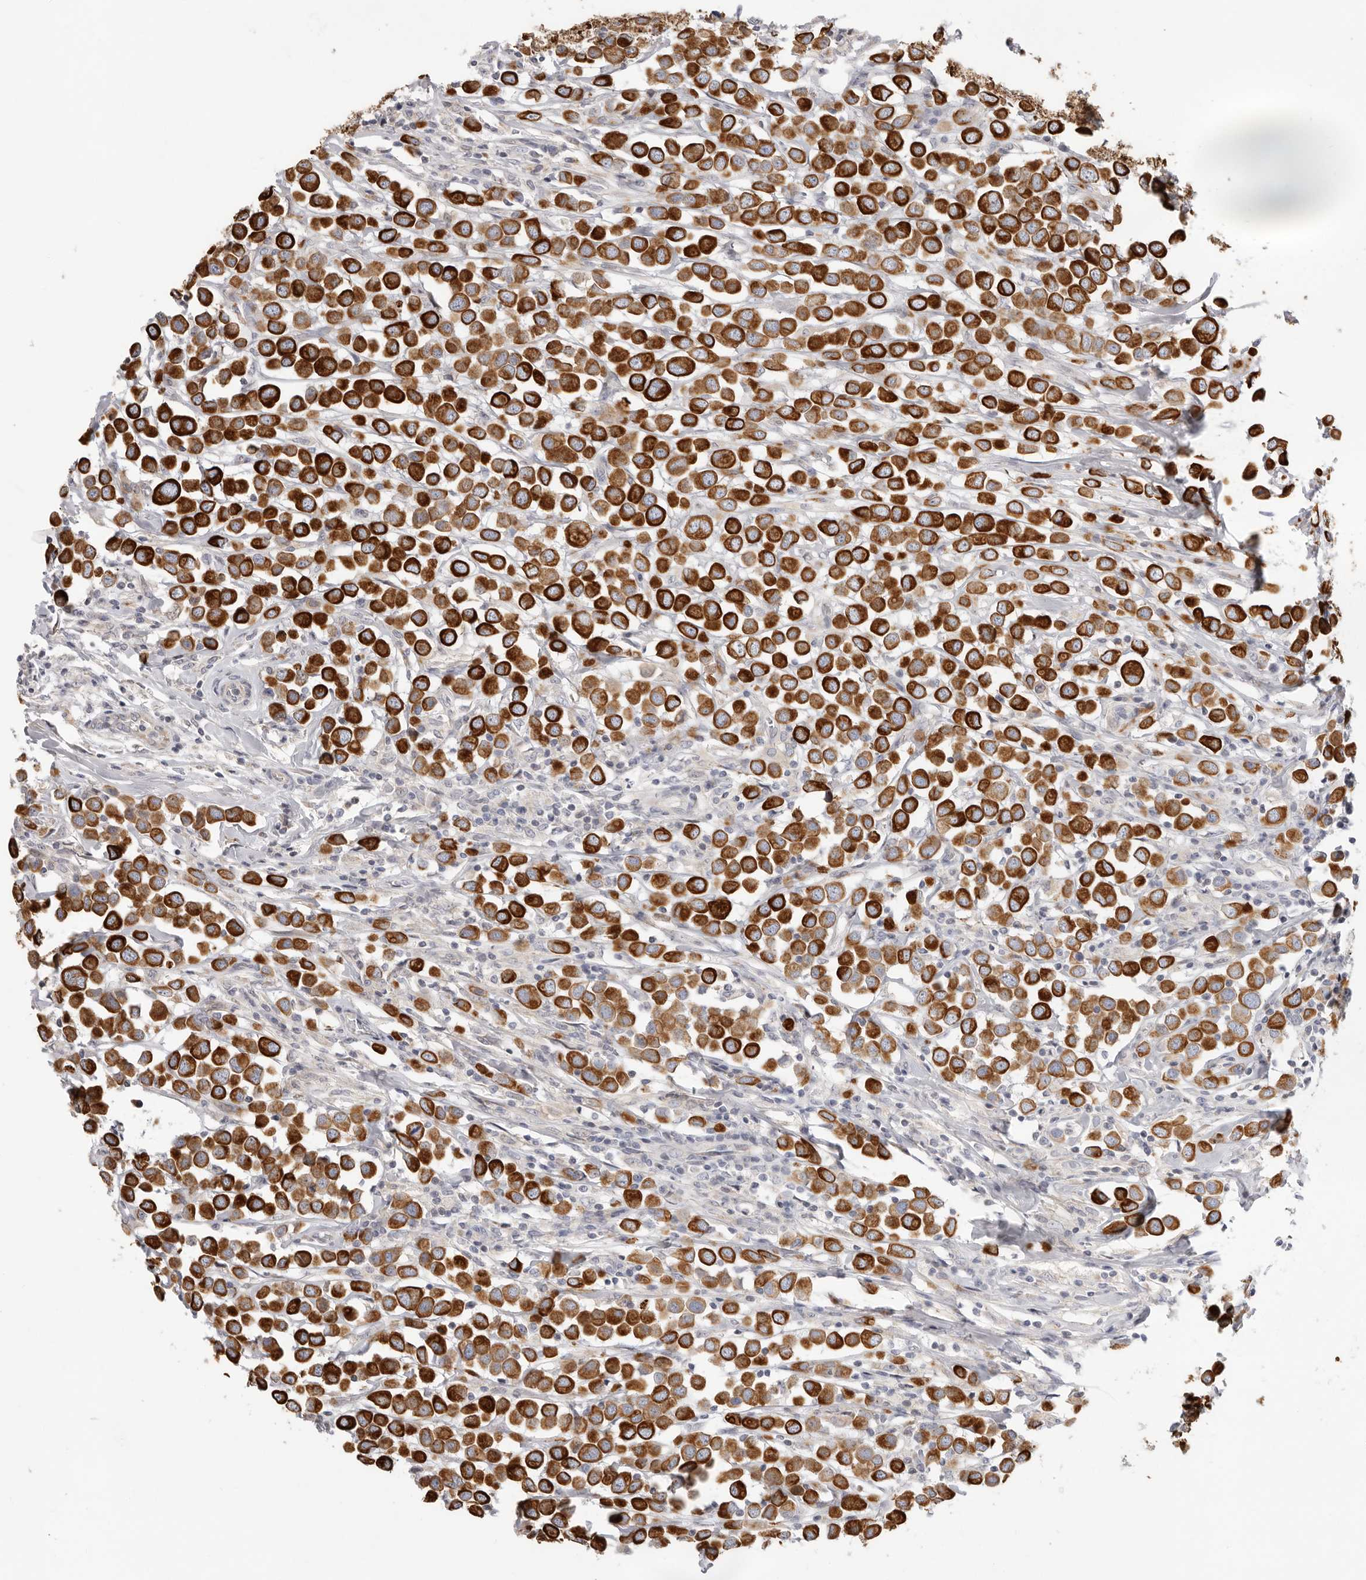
{"staining": {"intensity": "strong", "quantity": ">75%", "location": "cytoplasmic/membranous"}, "tissue": "breast cancer", "cell_type": "Tumor cells", "image_type": "cancer", "snomed": [{"axis": "morphology", "description": "Duct carcinoma"}, {"axis": "topography", "description": "Breast"}], "caption": "This micrograph reveals breast infiltrating ductal carcinoma stained with immunohistochemistry (IHC) to label a protein in brown. The cytoplasmic/membranous of tumor cells show strong positivity for the protein. Nuclei are counter-stained blue.", "gene": "USH1C", "patient": {"sex": "female", "age": 61}}